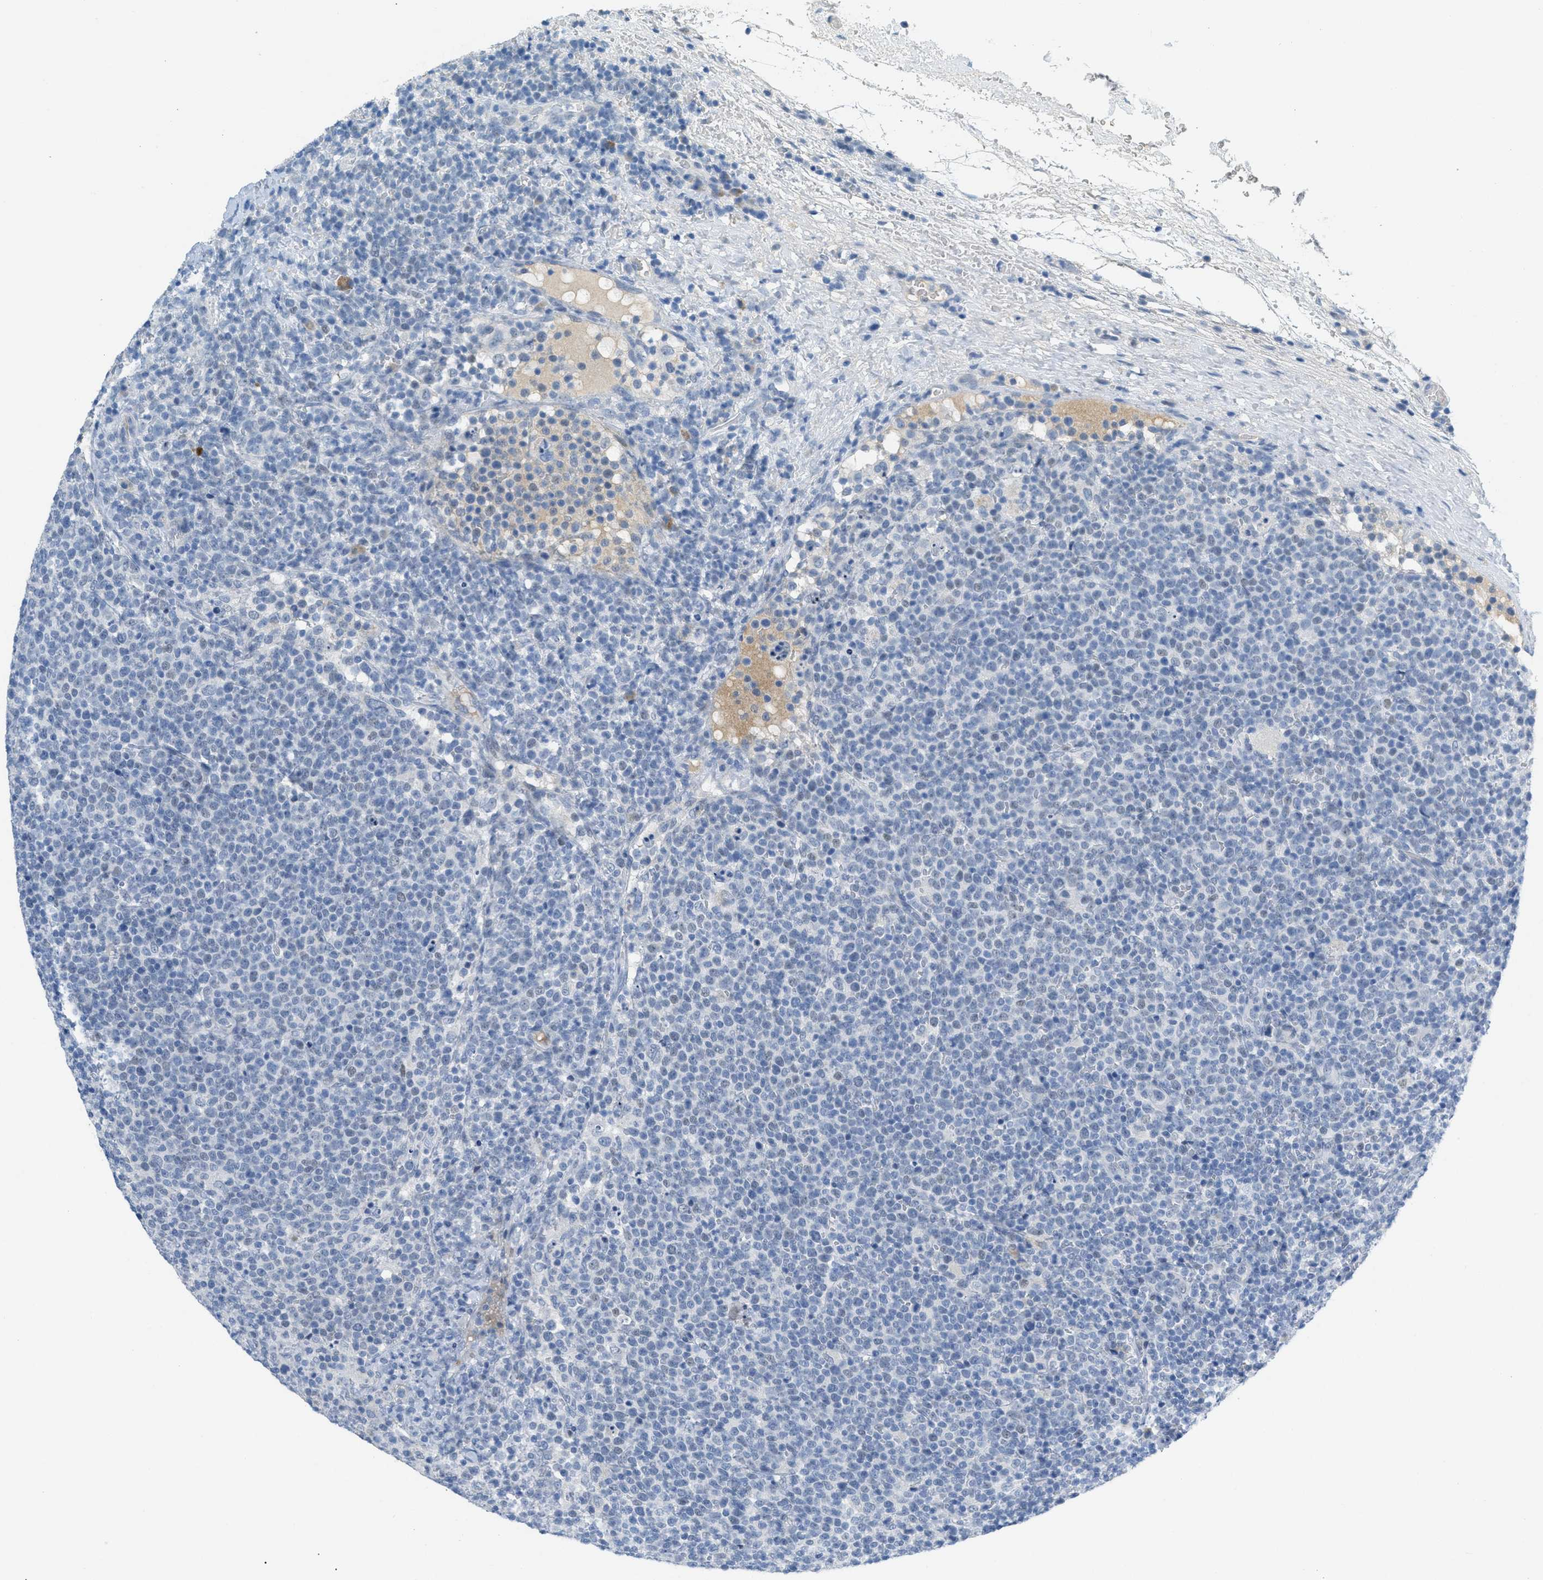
{"staining": {"intensity": "weak", "quantity": "<25%", "location": "nuclear"}, "tissue": "lymphoma", "cell_type": "Tumor cells", "image_type": "cancer", "snomed": [{"axis": "morphology", "description": "Malignant lymphoma, non-Hodgkin's type, High grade"}, {"axis": "topography", "description": "Lymph node"}], "caption": "Tumor cells show no significant staining in lymphoma.", "gene": "HSF2", "patient": {"sex": "male", "age": 61}}